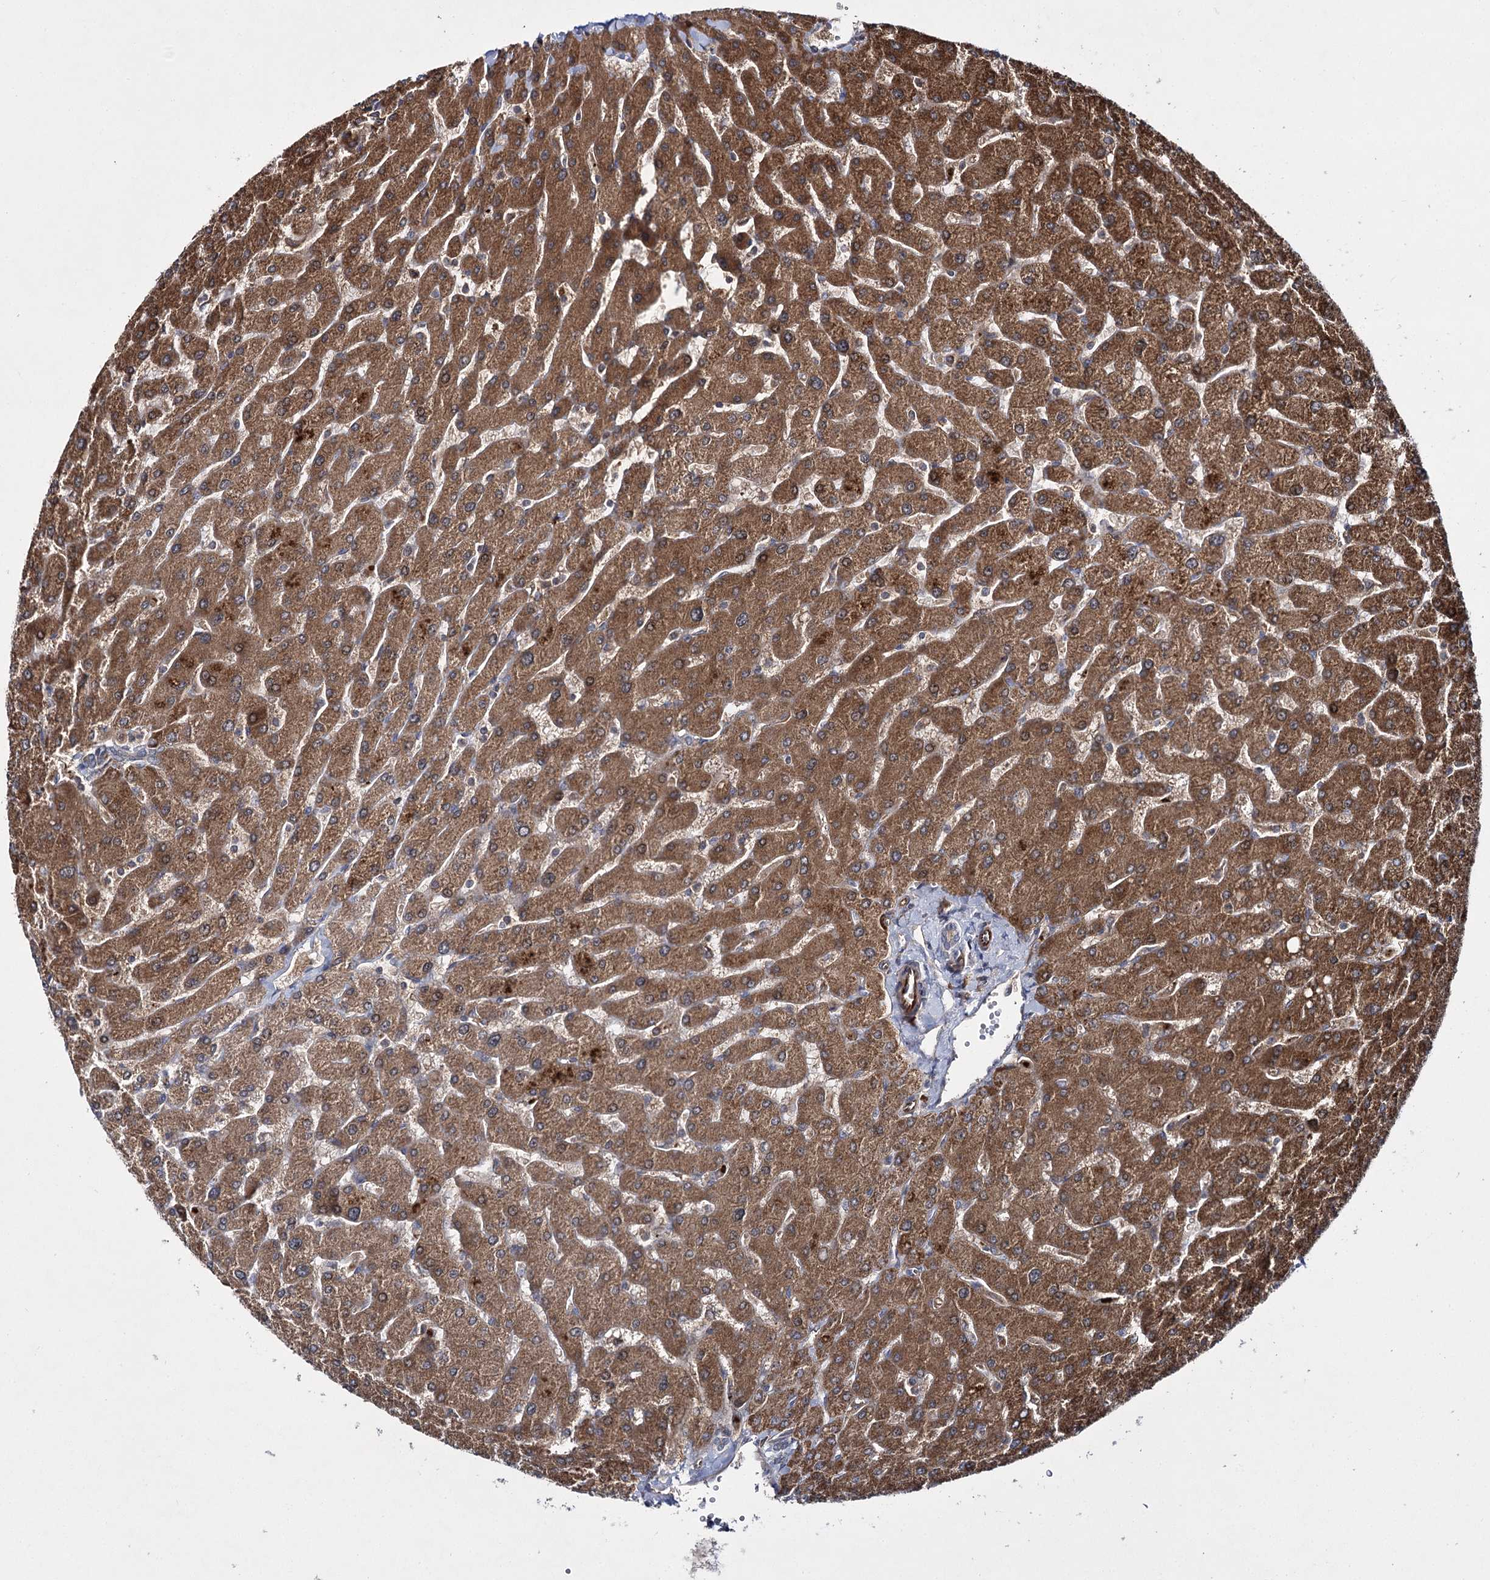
{"staining": {"intensity": "weak", "quantity": ">75%", "location": "cytoplasmic/membranous"}, "tissue": "liver", "cell_type": "Cholangiocytes", "image_type": "normal", "snomed": [{"axis": "morphology", "description": "Normal tissue, NOS"}, {"axis": "topography", "description": "Liver"}], "caption": "Brown immunohistochemical staining in benign human liver reveals weak cytoplasmic/membranous staining in approximately >75% of cholangiocytes.", "gene": "HECTD2", "patient": {"sex": "male", "age": 55}}